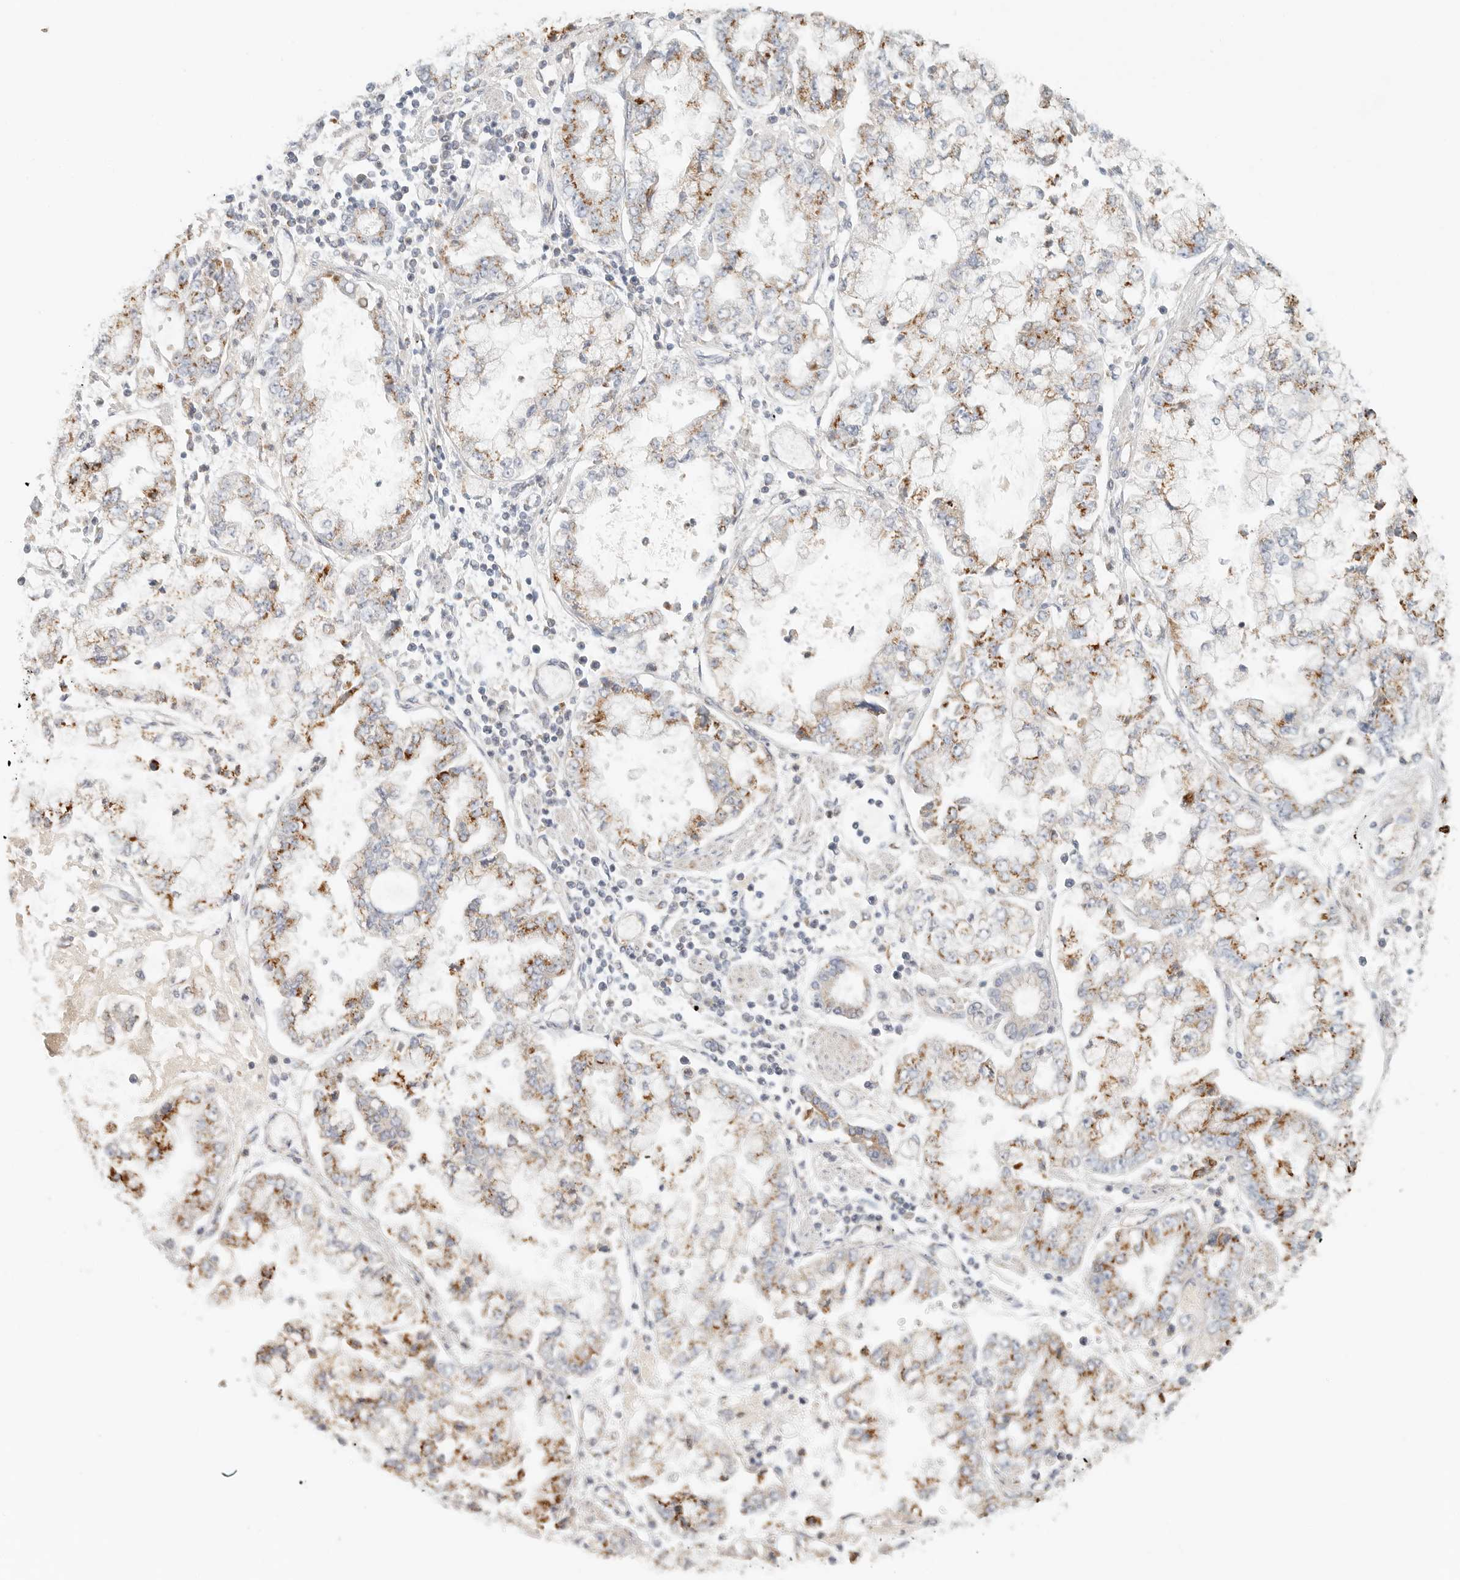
{"staining": {"intensity": "moderate", "quantity": ">75%", "location": "cytoplasmic/membranous"}, "tissue": "stomach cancer", "cell_type": "Tumor cells", "image_type": "cancer", "snomed": [{"axis": "morphology", "description": "Adenocarcinoma, NOS"}, {"axis": "topography", "description": "Stomach"}], "caption": "DAB immunohistochemical staining of stomach cancer reveals moderate cytoplasmic/membranous protein expression in about >75% of tumor cells. Nuclei are stained in blue.", "gene": "SLC25A26", "patient": {"sex": "male", "age": 76}}